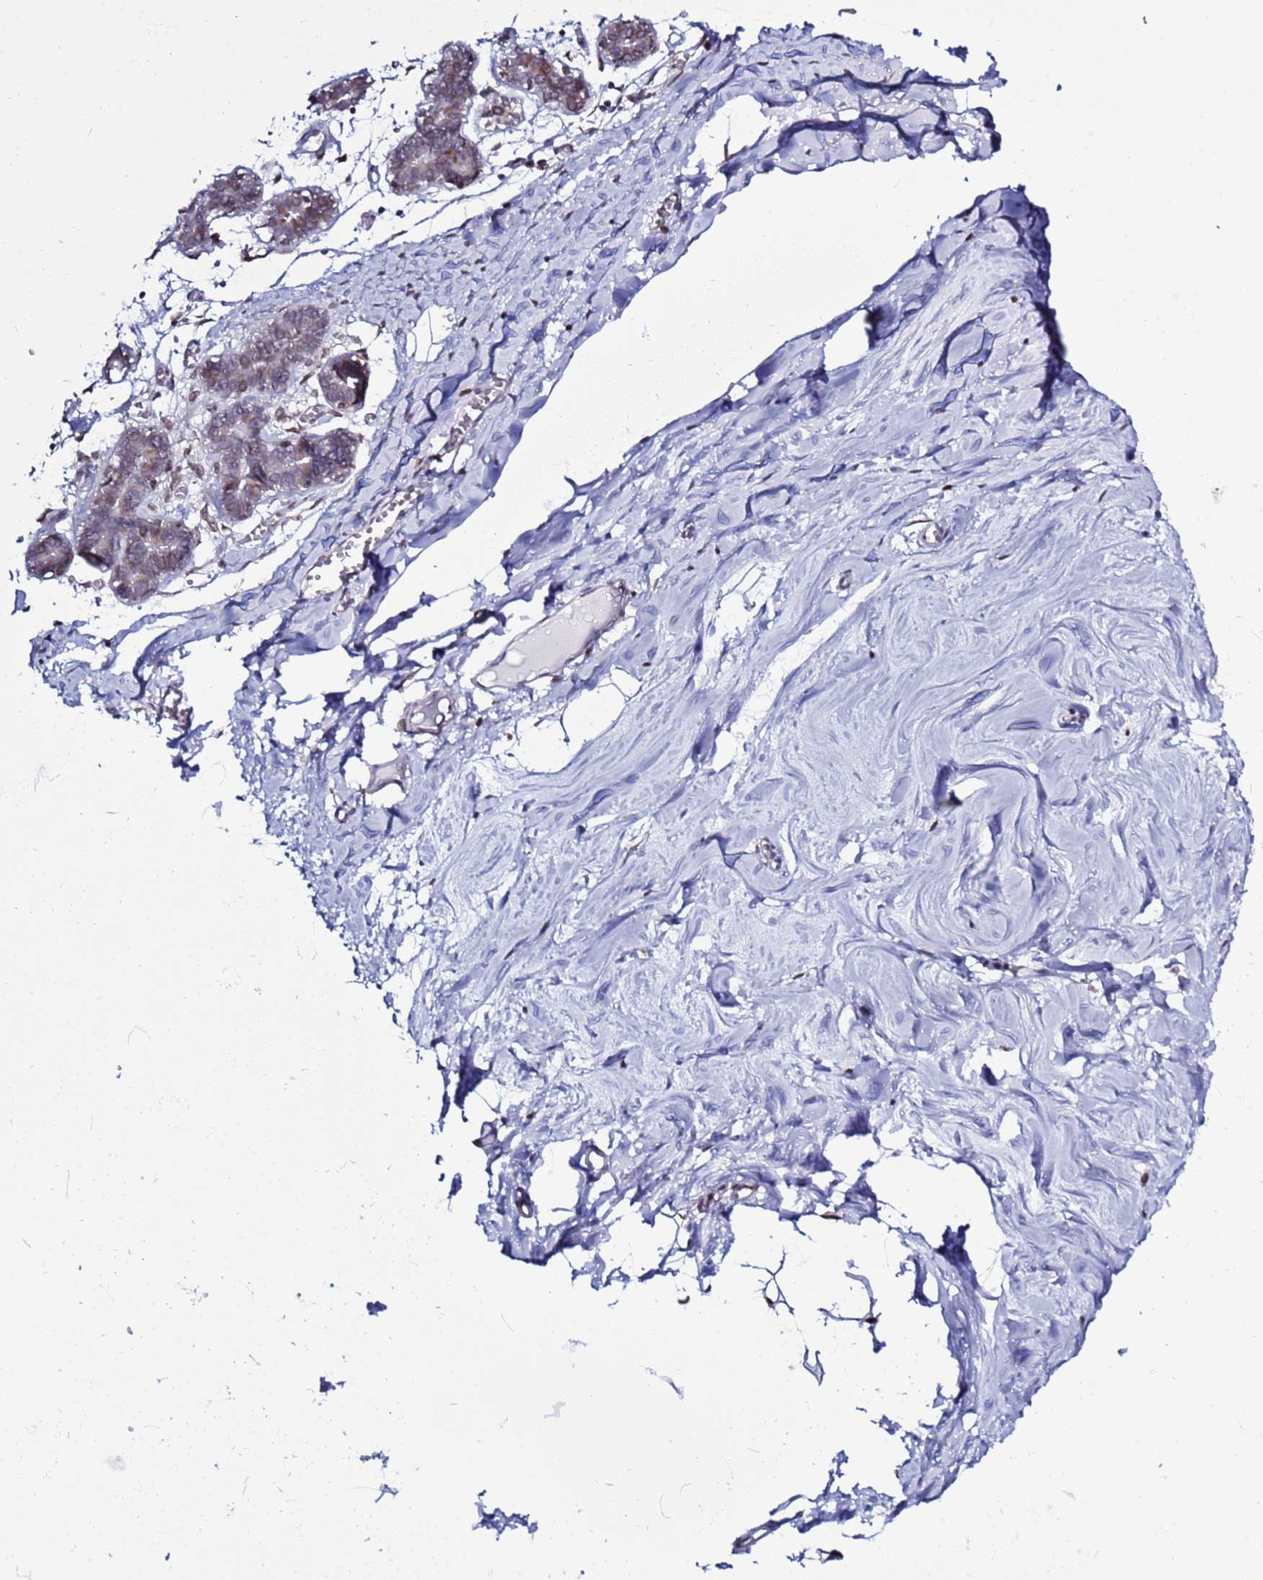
{"staining": {"intensity": "moderate", "quantity": "<25%", "location": "nuclear"}, "tissue": "breast", "cell_type": "Adipocytes", "image_type": "normal", "snomed": [{"axis": "morphology", "description": "Normal tissue, NOS"}, {"axis": "topography", "description": "Breast"}], "caption": "Immunohistochemical staining of unremarkable human breast exhibits moderate nuclear protein positivity in approximately <25% of adipocytes. The staining is performed using DAB brown chromogen to label protein expression. The nuclei are counter-stained blue using hematoxylin.", "gene": "TOR1AIP1", "patient": {"sex": "female", "age": 27}}